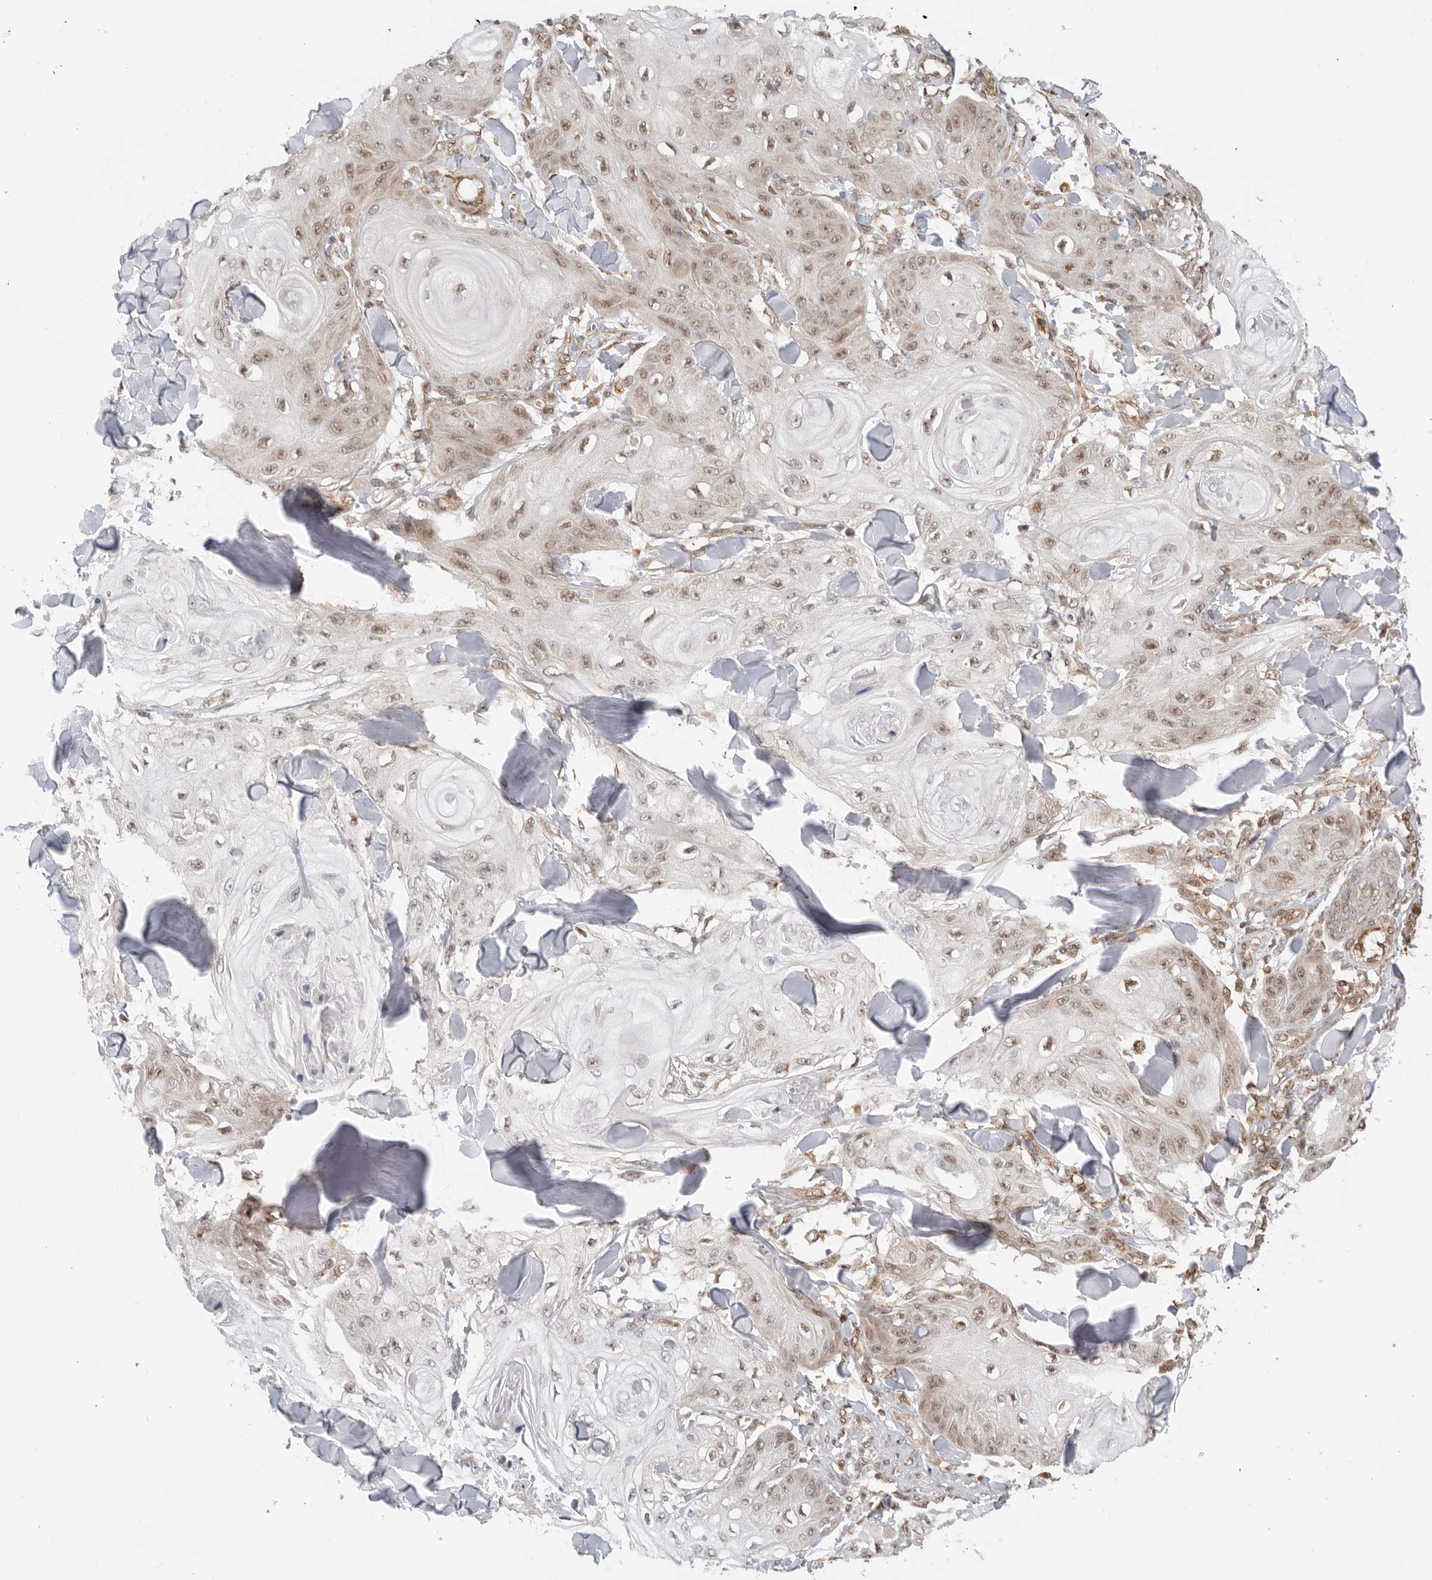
{"staining": {"intensity": "moderate", "quantity": ">75%", "location": "nuclear"}, "tissue": "skin cancer", "cell_type": "Tumor cells", "image_type": "cancer", "snomed": [{"axis": "morphology", "description": "Squamous cell carcinoma, NOS"}, {"axis": "topography", "description": "Skin"}], "caption": "Squamous cell carcinoma (skin) tissue shows moderate nuclear staining in about >75% of tumor cells", "gene": "DCAF8", "patient": {"sex": "male", "age": 74}}